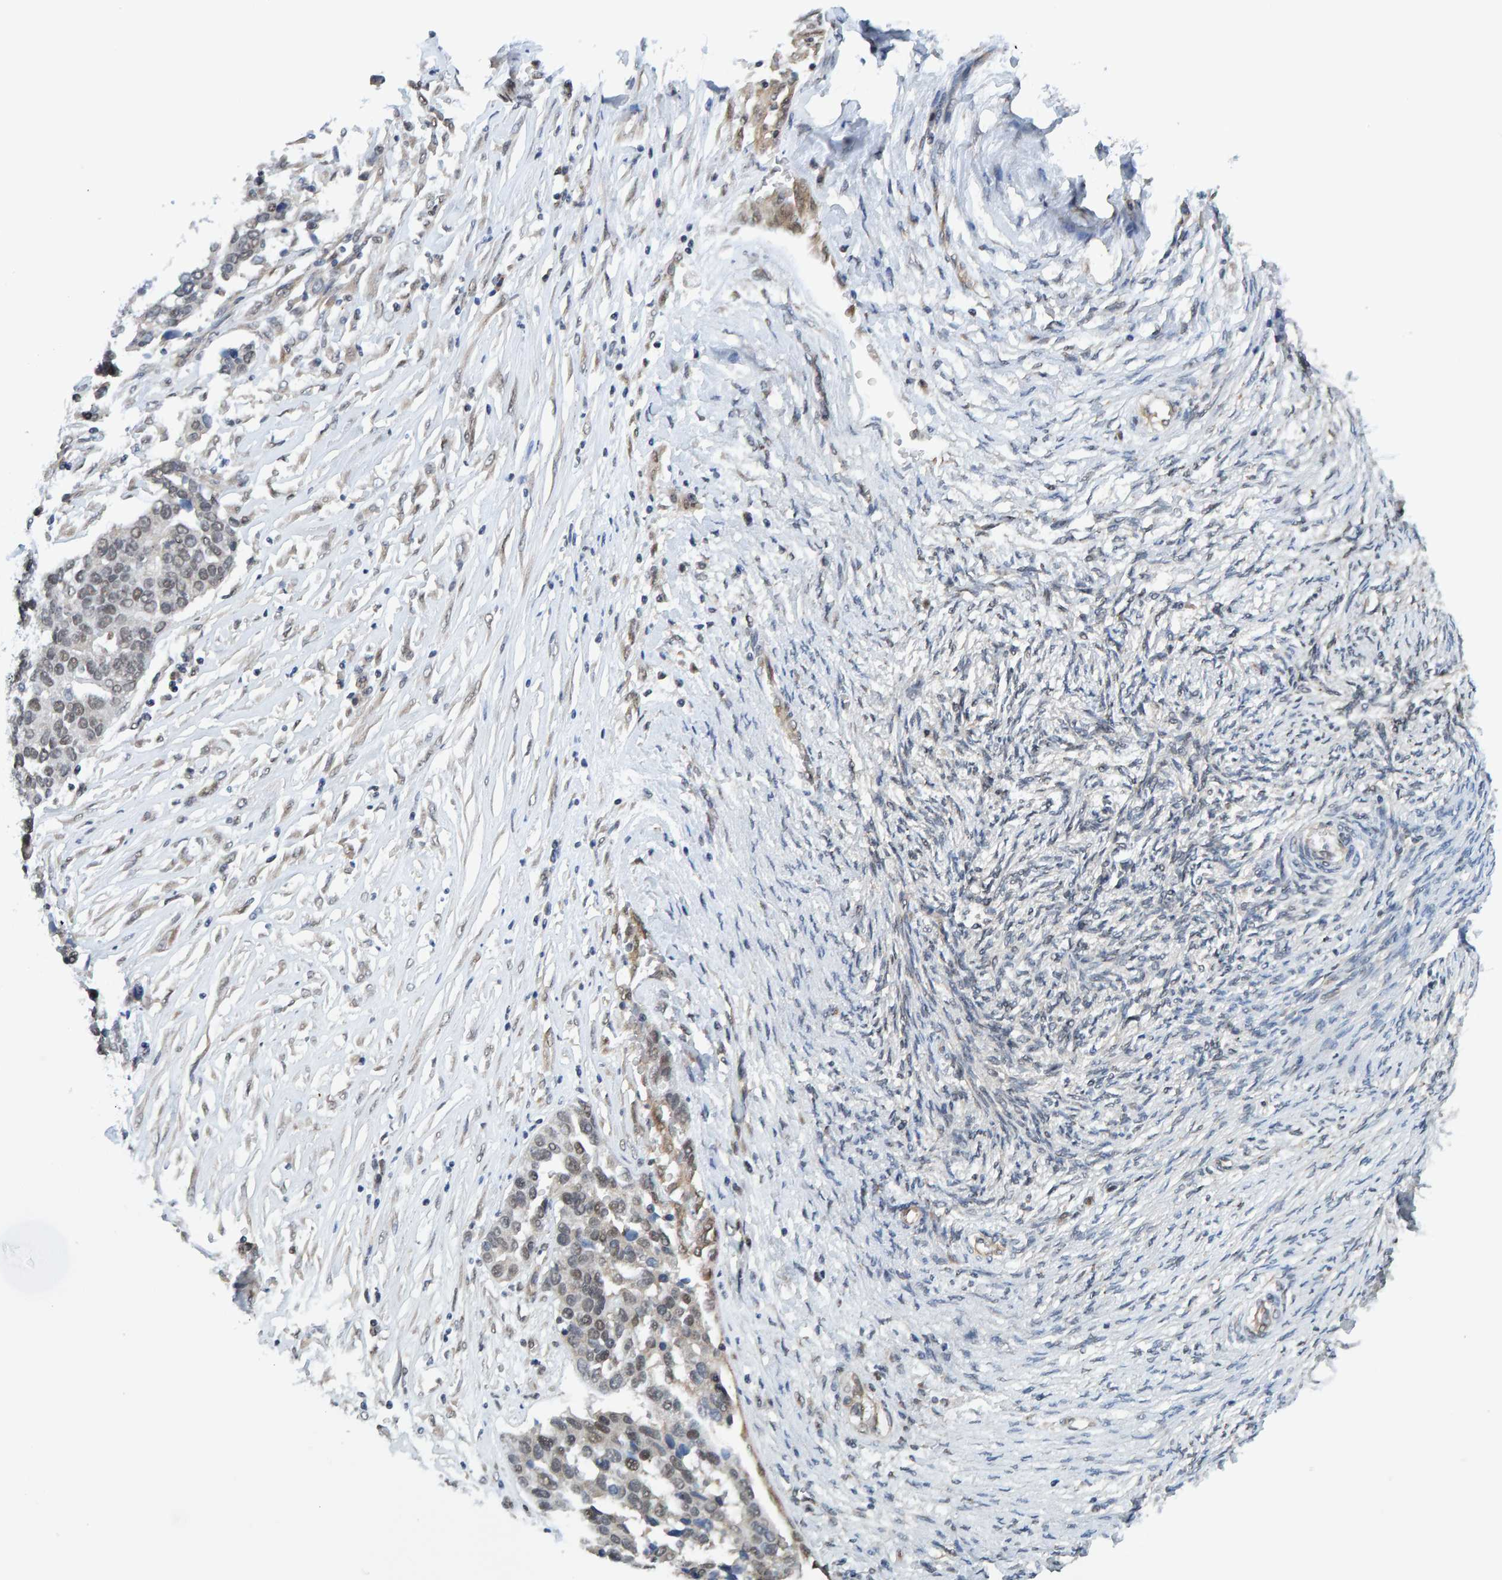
{"staining": {"intensity": "weak", "quantity": "<25%", "location": "nuclear"}, "tissue": "ovarian cancer", "cell_type": "Tumor cells", "image_type": "cancer", "snomed": [{"axis": "morphology", "description": "Cystadenocarcinoma, serous, NOS"}, {"axis": "topography", "description": "Ovary"}], "caption": "The image displays no staining of tumor cells in serous cystadenocarcinoma (ovarian).", "gene": "SCRN2", "patient": {"sex": "female", "age": 44}}